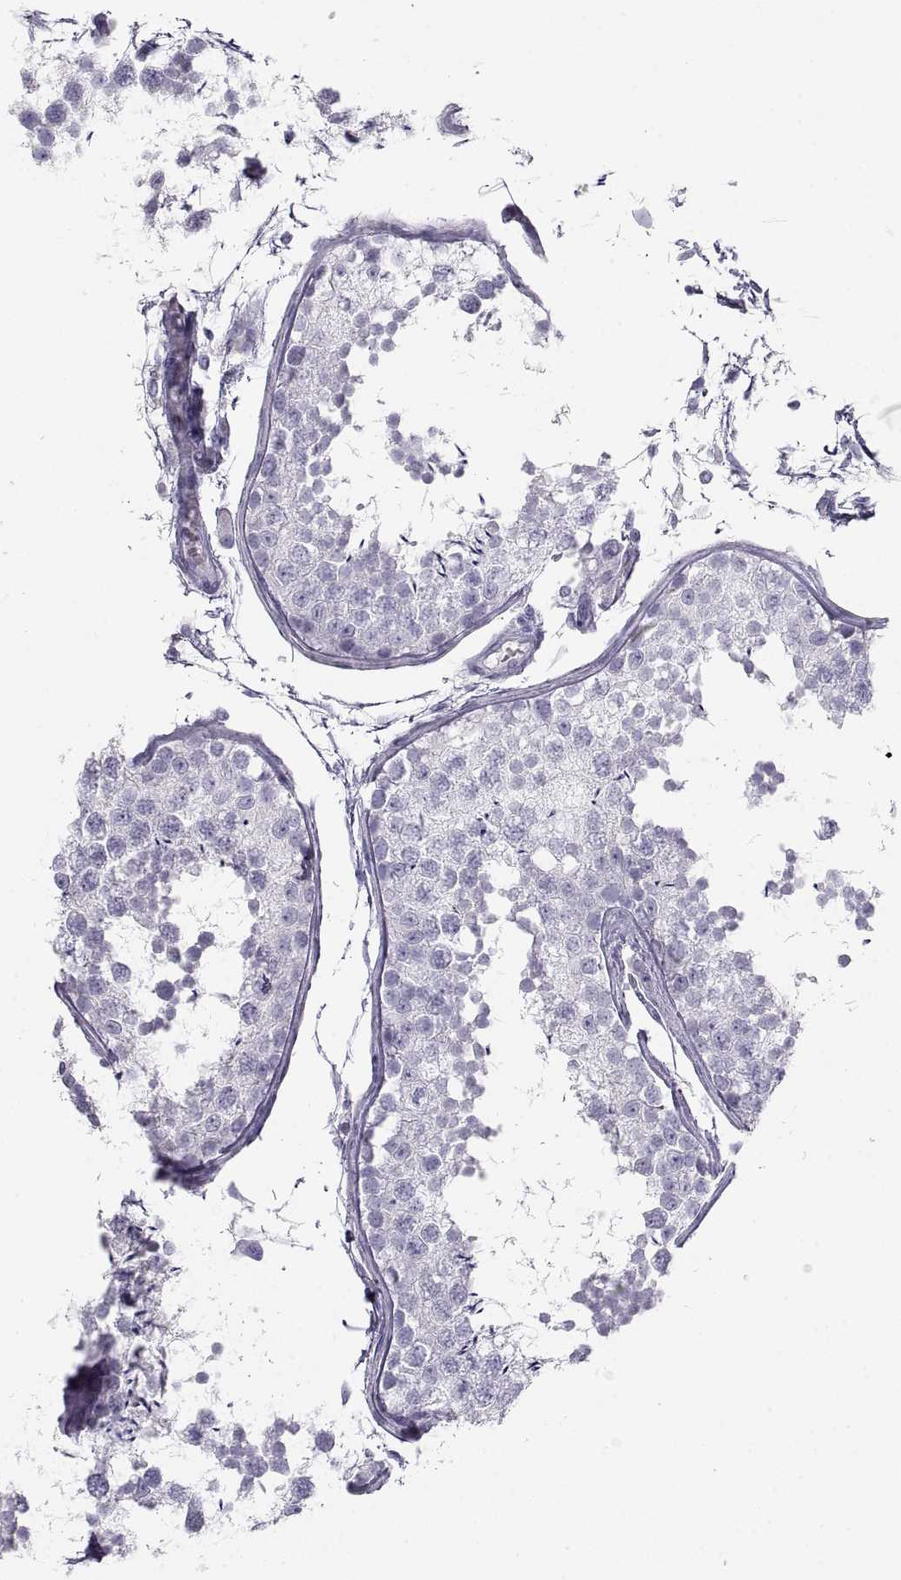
{"staining": {"intensity": "negative", "quantity": "none", "location": "none"}, "tissue": "testis", "cell_type": "Cells in seminiferous ducts", "image_type": "normal", "snomed": [{"axis": "morphology", "description": "Normal tissue, NOS"}, {"axis": "topography", "description": "Testis"}], "caption": "Protein analysis of normal testis exhibits no significant expression in cells in seminiferous ducts. (Brightfield microscopy of DAB (3,3'-diaminobenzidine) immunohistochemistry (IHC) at high magnification).", "gene": "SEMG1", "patient": {"sex": "male", "age": 29}}